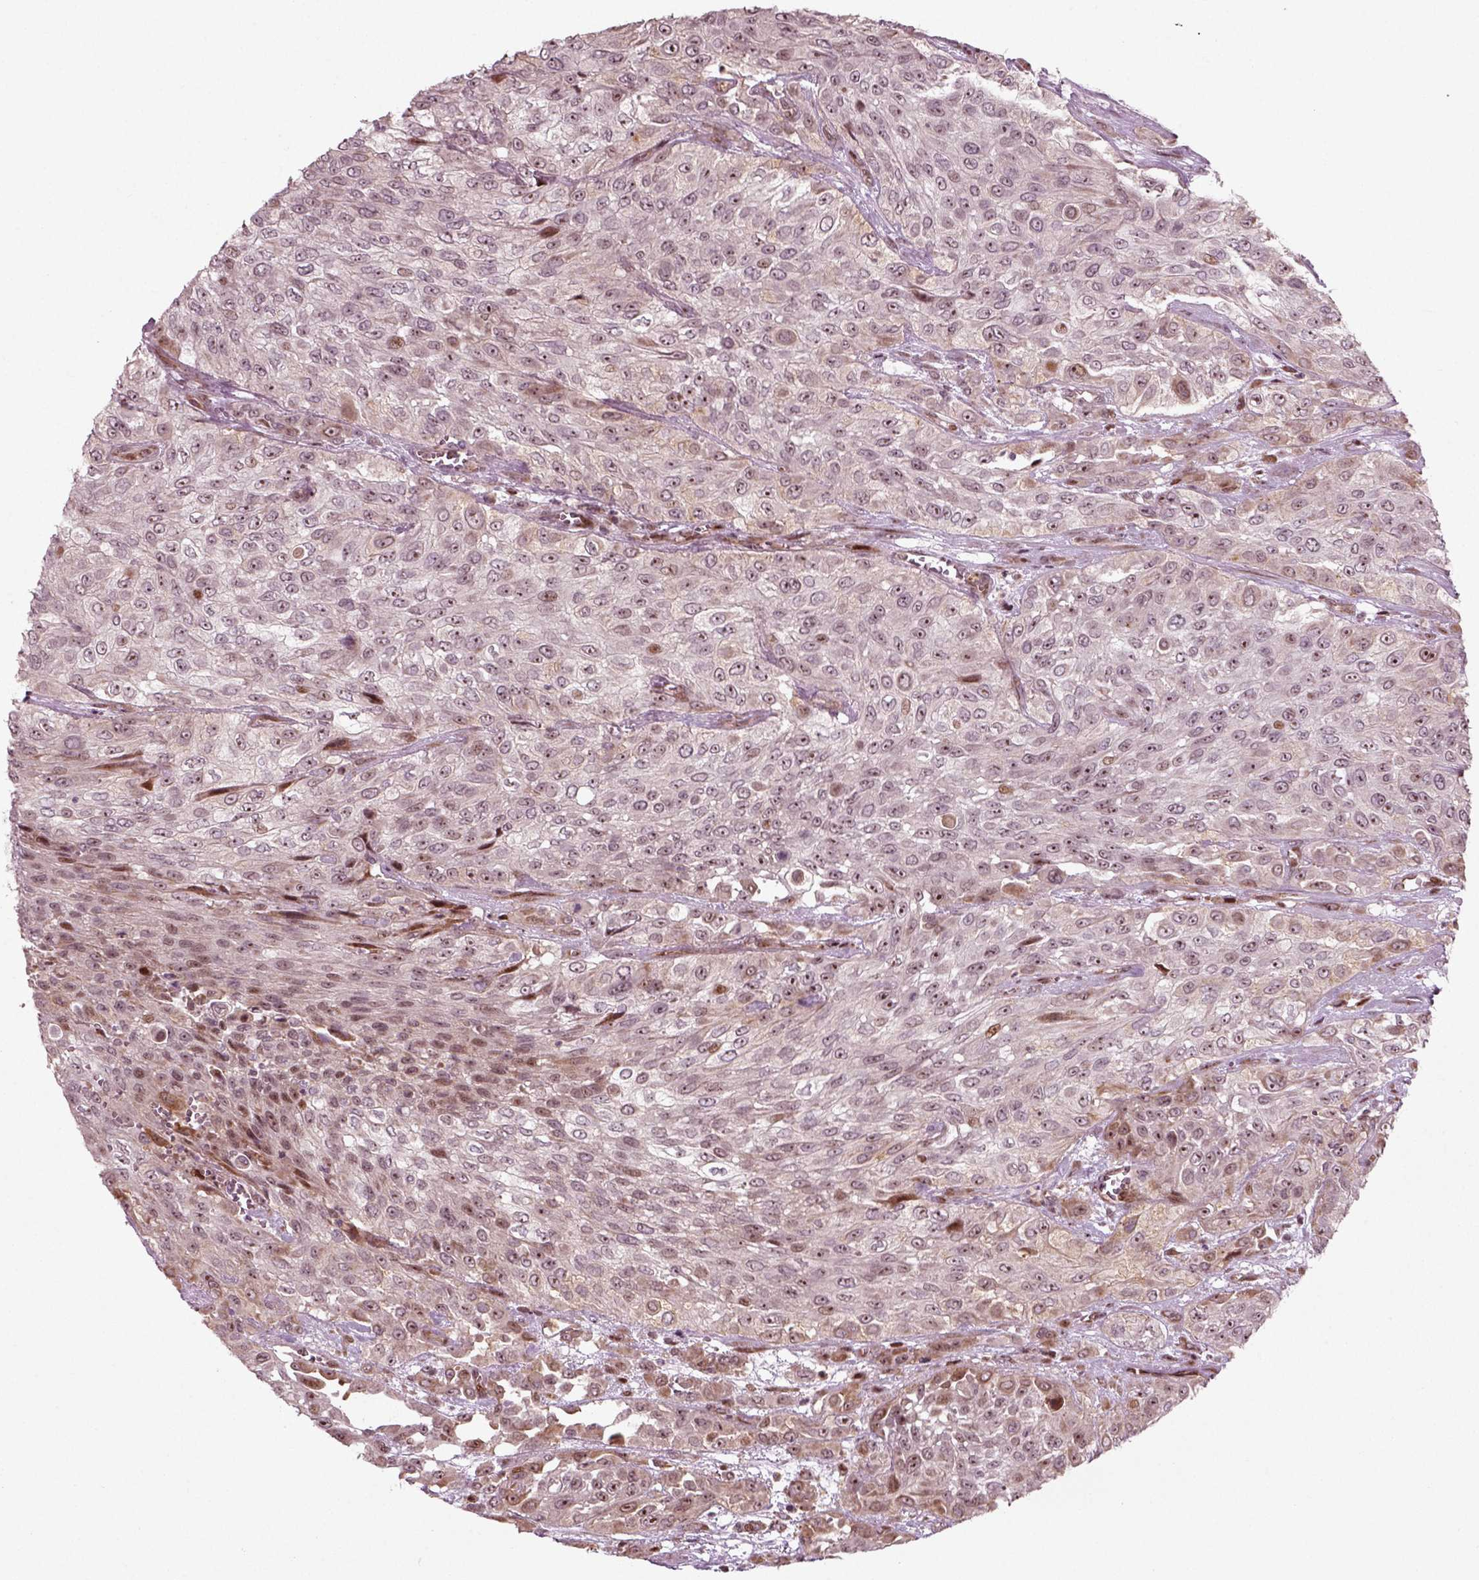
{"staining": {"intensity": "moderate", "quantity": "<25%", "location": "nuclear"}, "tissue": "urothelial cancer", "cell_type": "Tumor cells", "image_type": "cancer", "snomed": [{"axis": "morphology", "description": "Urothelial carcinoma, High grade"}, {"axis": "topography", "description": "Urinary bladder"}], "caption": "Immunohistochemical staining of urothelial carcinoma (high-grade) displays moderate nuclear protein expression in about <25% of tumor cells. The staining was performed using DAB to visualize the protein expression in brown, while the nuclei were stained in blue with hematoxylin (Magnification: 20x).", "gene": "CDC14A", "patient": {"sex": "male", "age": 57}}